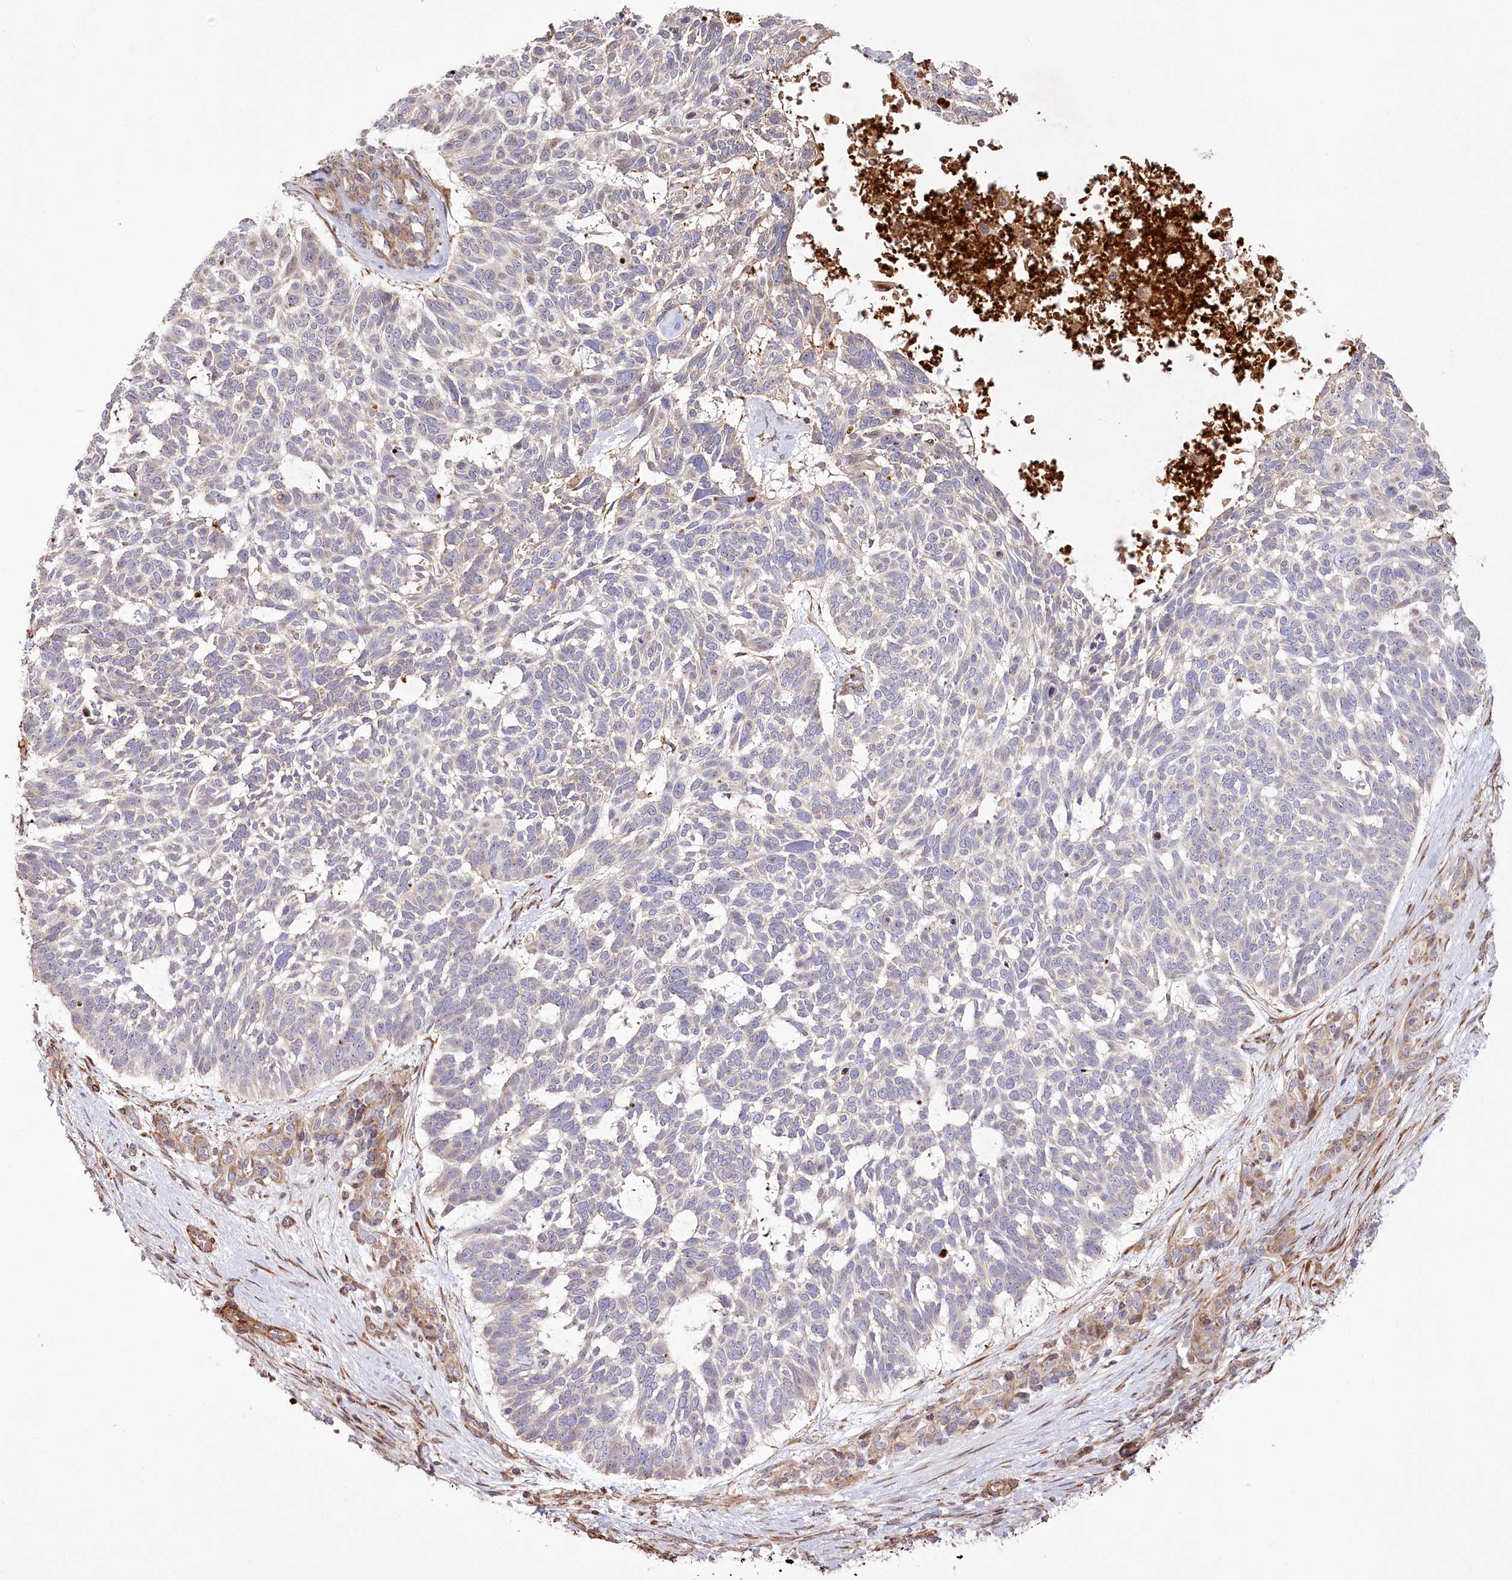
{"staining": {"intensity": "negative", "quantity": "none", "location": "none"}, "tissue": "skin cancer", "cell_type": "Tumor cells", "image_type": "cancer", "snomed": [{"axis": "morphology", "description": "Basal cell carcinoma"}, {"axis": "topography", "description": "Skin"}], "caption": "The micrograph exhibits no significant positivity in tumor cells of skin cancer (basal cell carcinoma). (Stains: DAB immunohistochemistry (IHC) with hematoxylin counter stain, Microscopy: brightfield microscopy at high magnification).", "gene": "RNF24", "patient": {"sex": "male", "age": 88}}